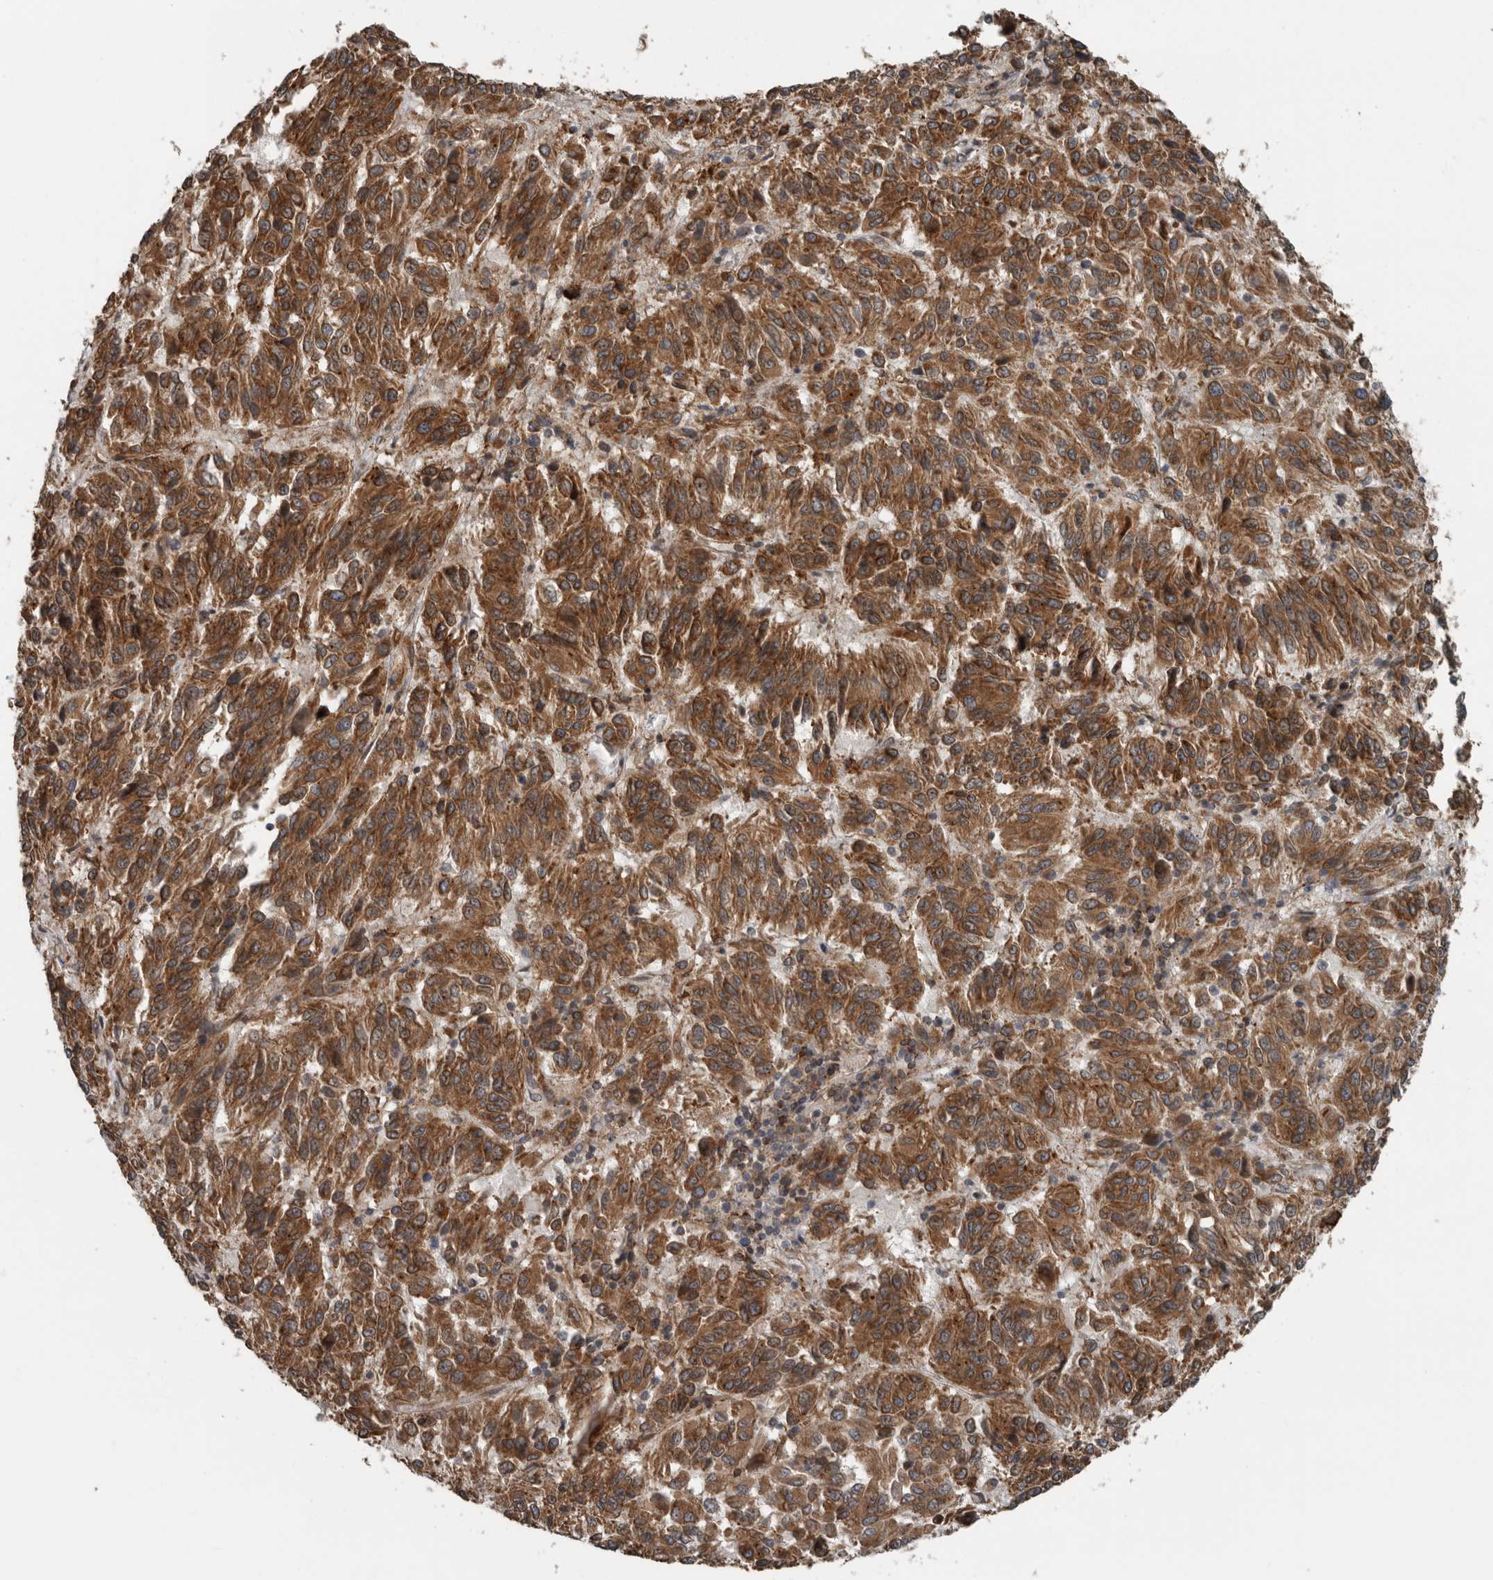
{"staining": {"intensity": "strong", "quantity": ">75%", "location": "cytoplasmic/membranous"}, "tissue": "melanoma", "cell_type": "Tumor cells", "image_type": "cancer", "snomed": [{"axis": "morphology", "description": "Malignant melanoma, Metastatic site"}, {"axis": "topography", "description": "Lung"}], "caption": "Melanoma stained with a protein marker exhibits strong staining in tumor cells.", "gene": "AMFR", "patient": {"sex": "male", "age": 64}}